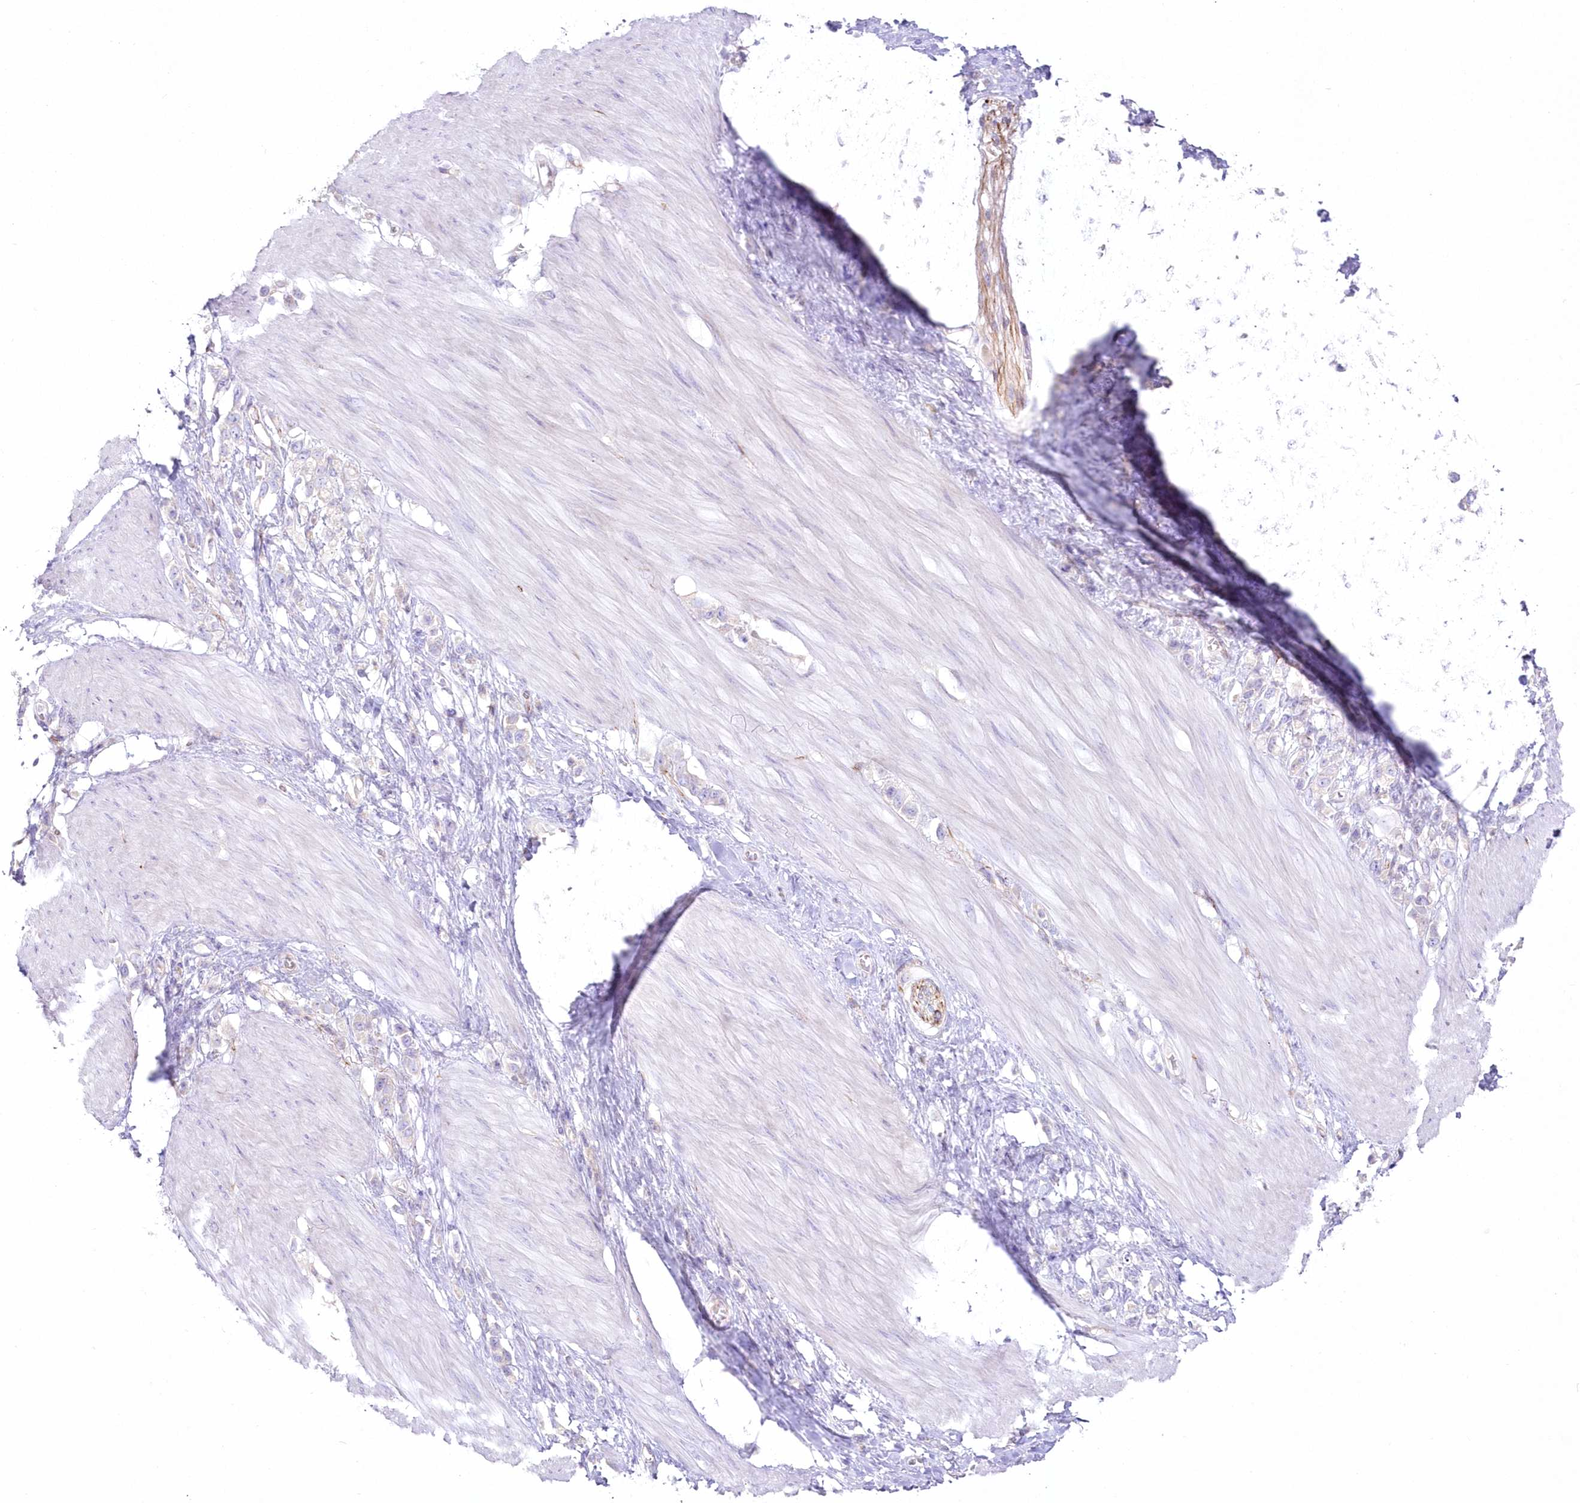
{"staining": {"intensity": "negative", "quantity": "none", "location": "none"}, "tissue": "stomach cancer", "cell_type": "Tumor cells", "image_type": "cancer", "snomed": [{"axis": "morphology", "description": "Adenocarcinoma, NOS"}, {"axis": "topography", "description": "Stomach"}], "caption": "Adenocarcinoma (stomach) was stained to show a protein in brown. There is no significant expression in tumor cells. (DAB IHC with hematoxylin counter stain).", "gene": "ZNF843", "patient": {"sex": "female", "age": 65}}